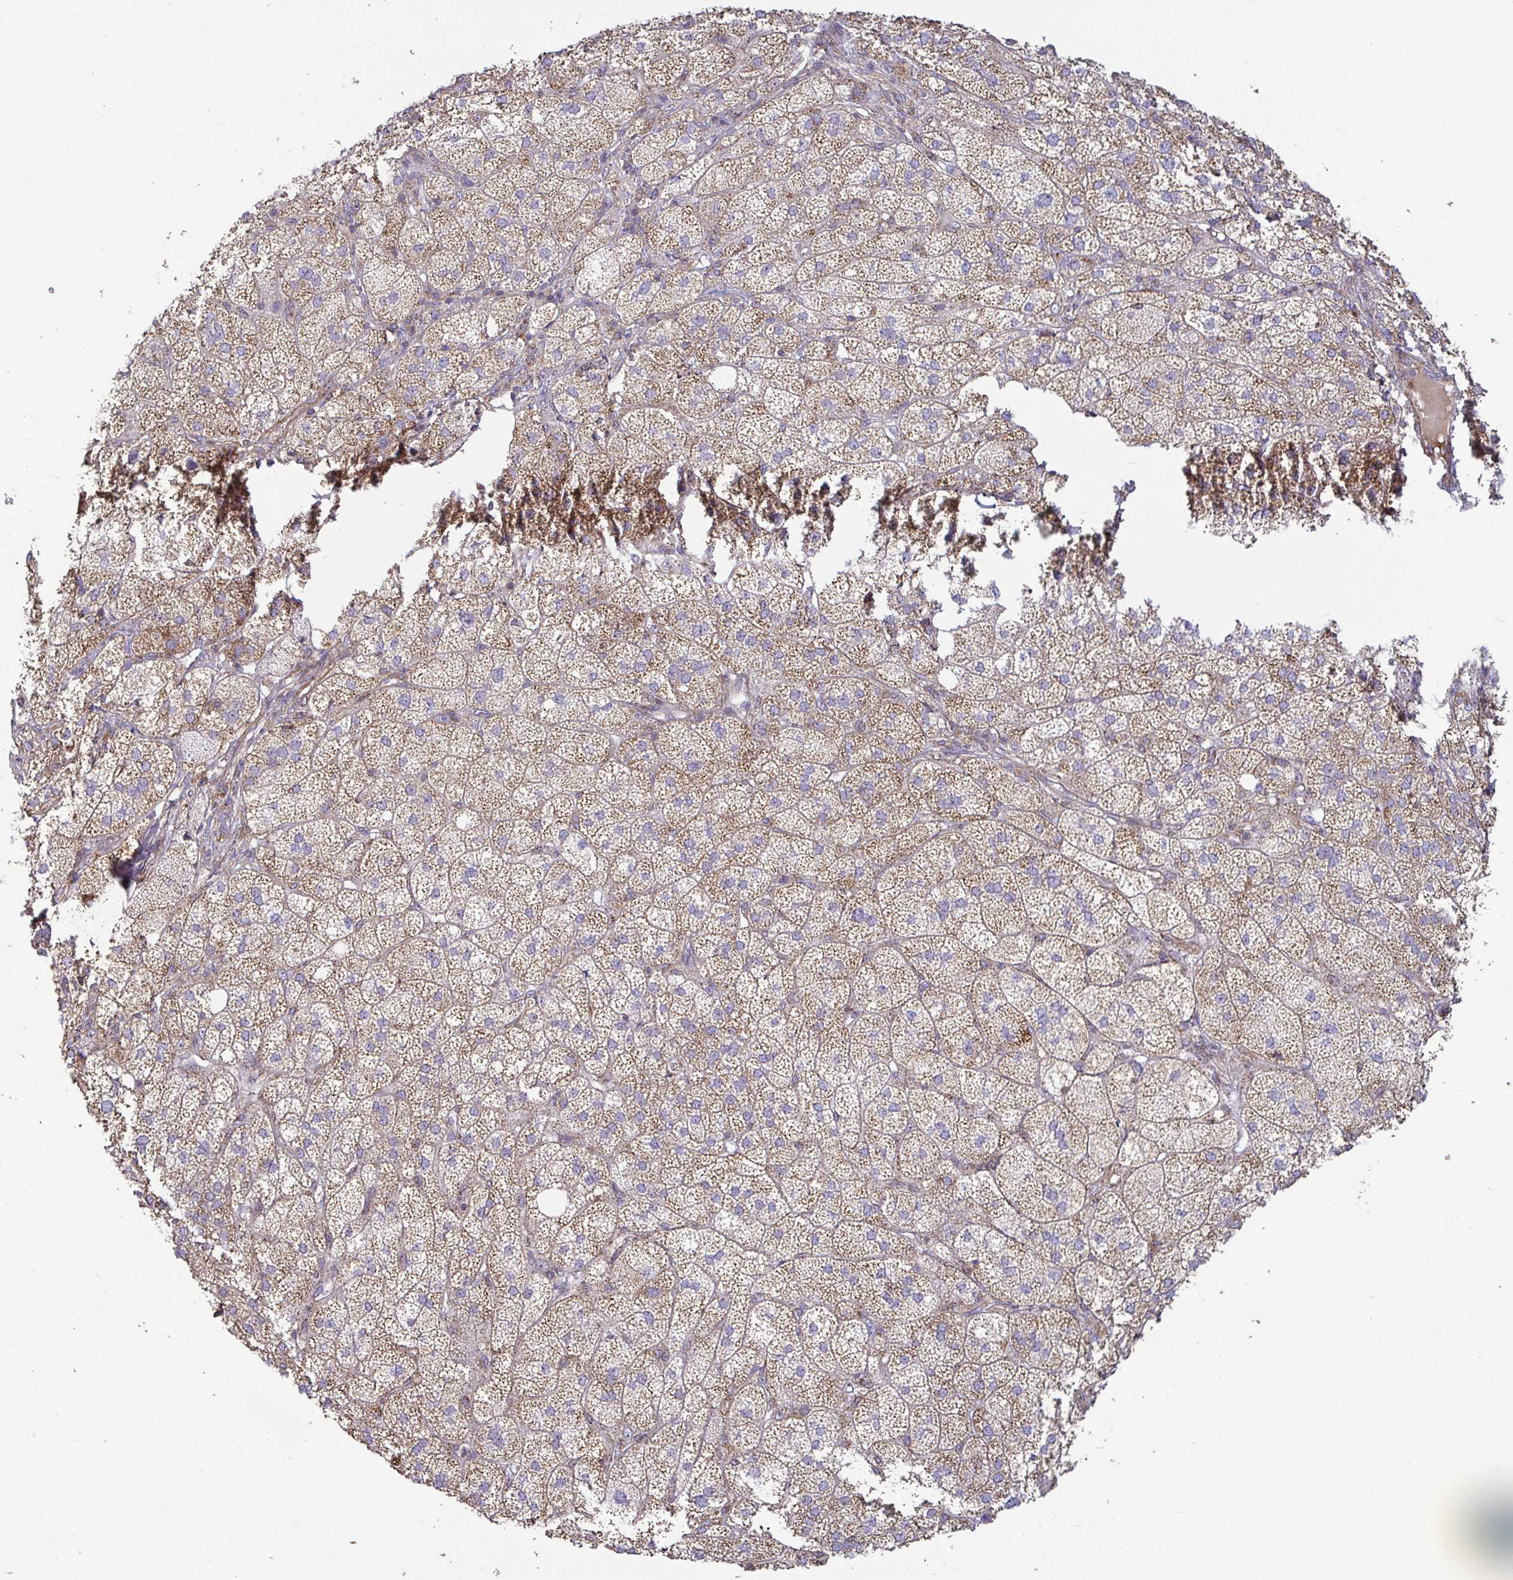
{"staining": {"intensity": "strong", "quantity": "25%-75%", "location": "cytoplasmic/membranous"}, "tissue": "adrenal gland", "cell_type": "Glandular cells", "image_type": "normal", "snomed": [{"axis": "morphology", "description": "Normal tissue, NOS"}, {"axis": "topography", "description": "Adrenal gland"}], "caption": "High-magnification brightfield microscopy of normal adrenal gland stained with DAB (brown) and counterstained with hematoxylin (blue). glandular cells exhibit strong cytoplasmic/membranous staining is present in approximately25%-75% of cells.", "gene": "SPRY1", "patient": {"sex": "female", "age": 60}}